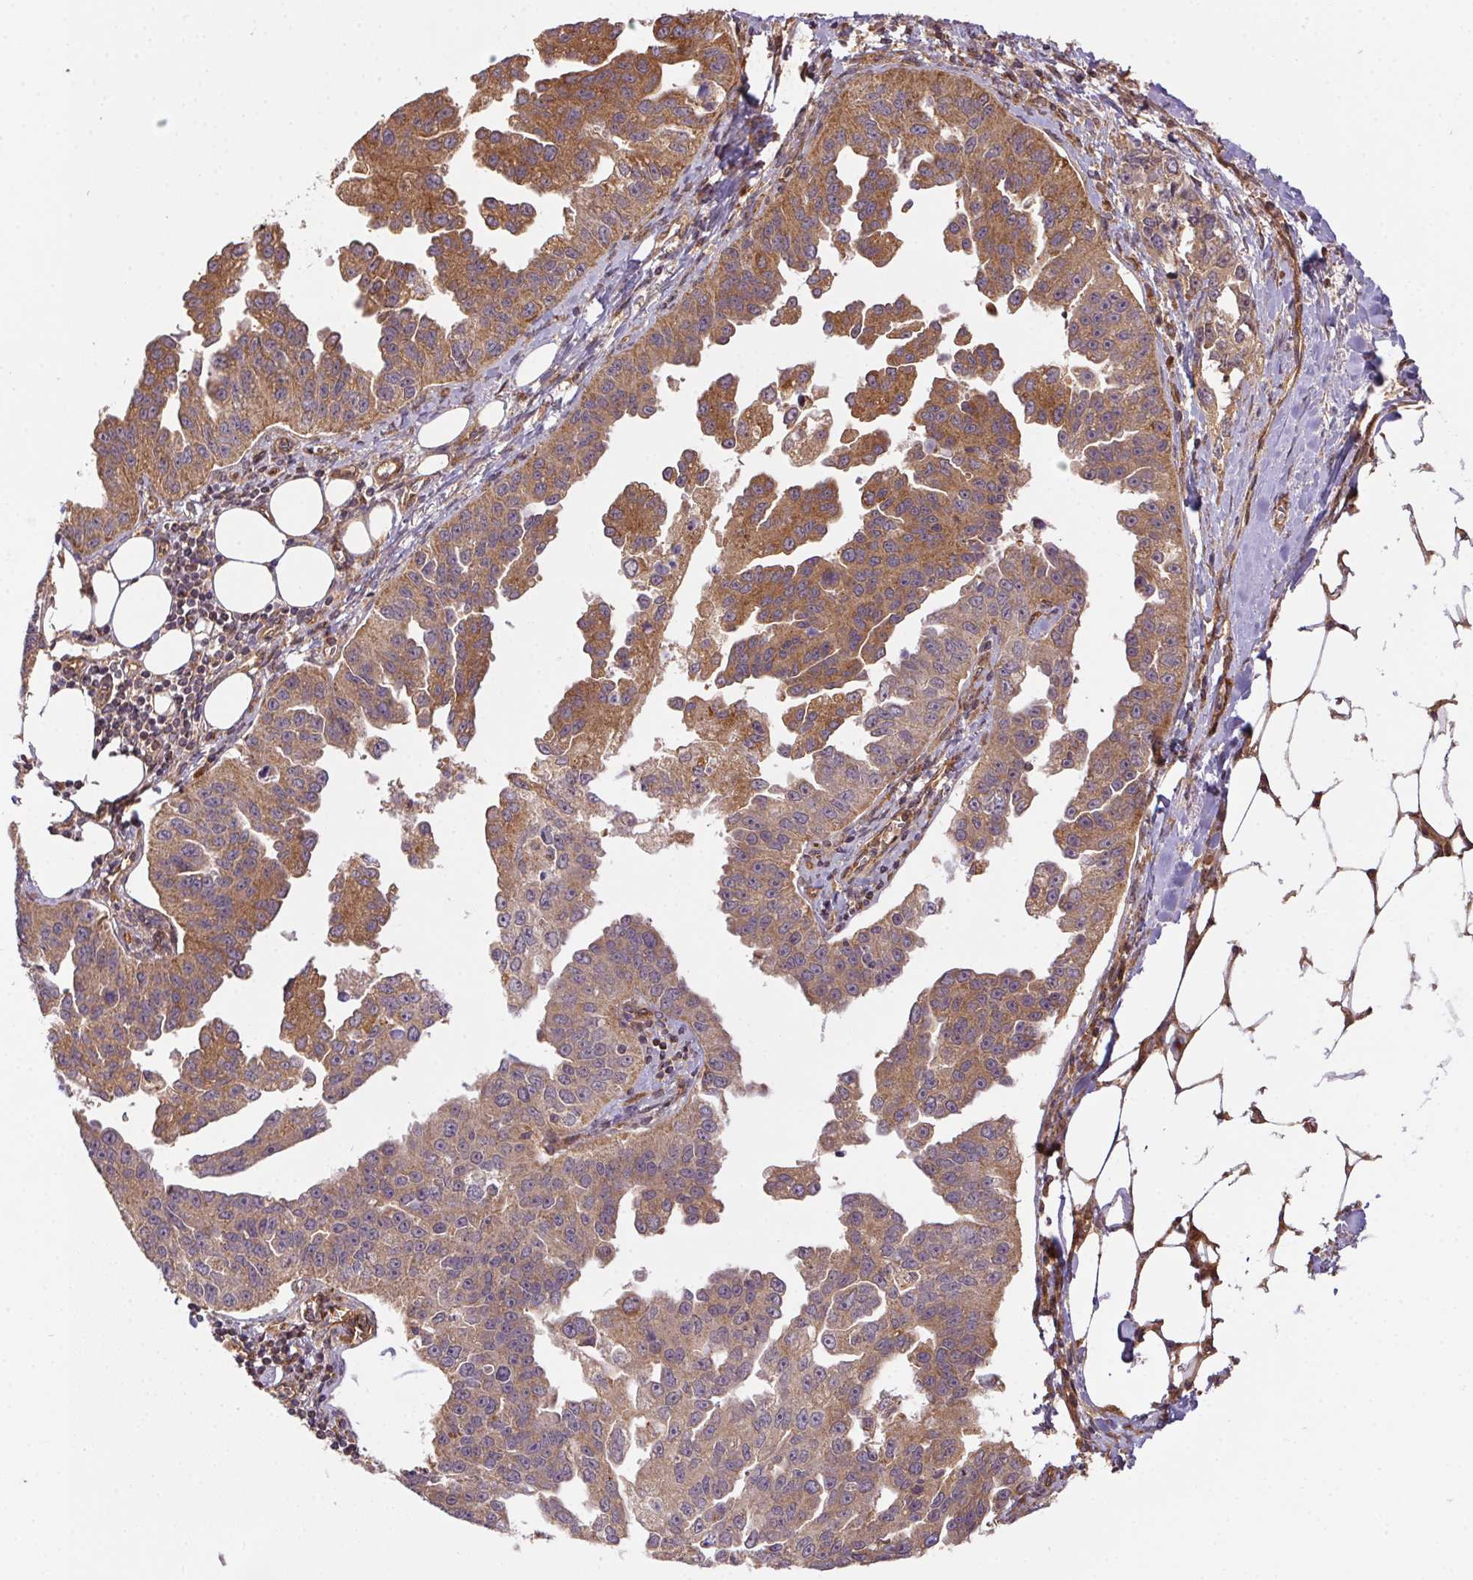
{"staining": {"intensity": "moderate", "quantity": ">75%", "location": "cytoplasmic/membranous"}, "tissue": "ovarian cancer", "cell_type": "Tumor cells", "image_type": "cancer", "snomed": [{"axis": "morphology", "description": "Cystadenocarcinoma, serous, NOS"}, {"axis": "topography", "description": "Ovary"}], "caption": "Immunohistochemical staining of ovarian serous cystadenocarcinoma demonstrates medium levels of moderate cytoplasmic/membranous protein expression in approximately >75% of tumor cells.", "gene": "USE1", "patient": {"sex": "female", "age": 75}}